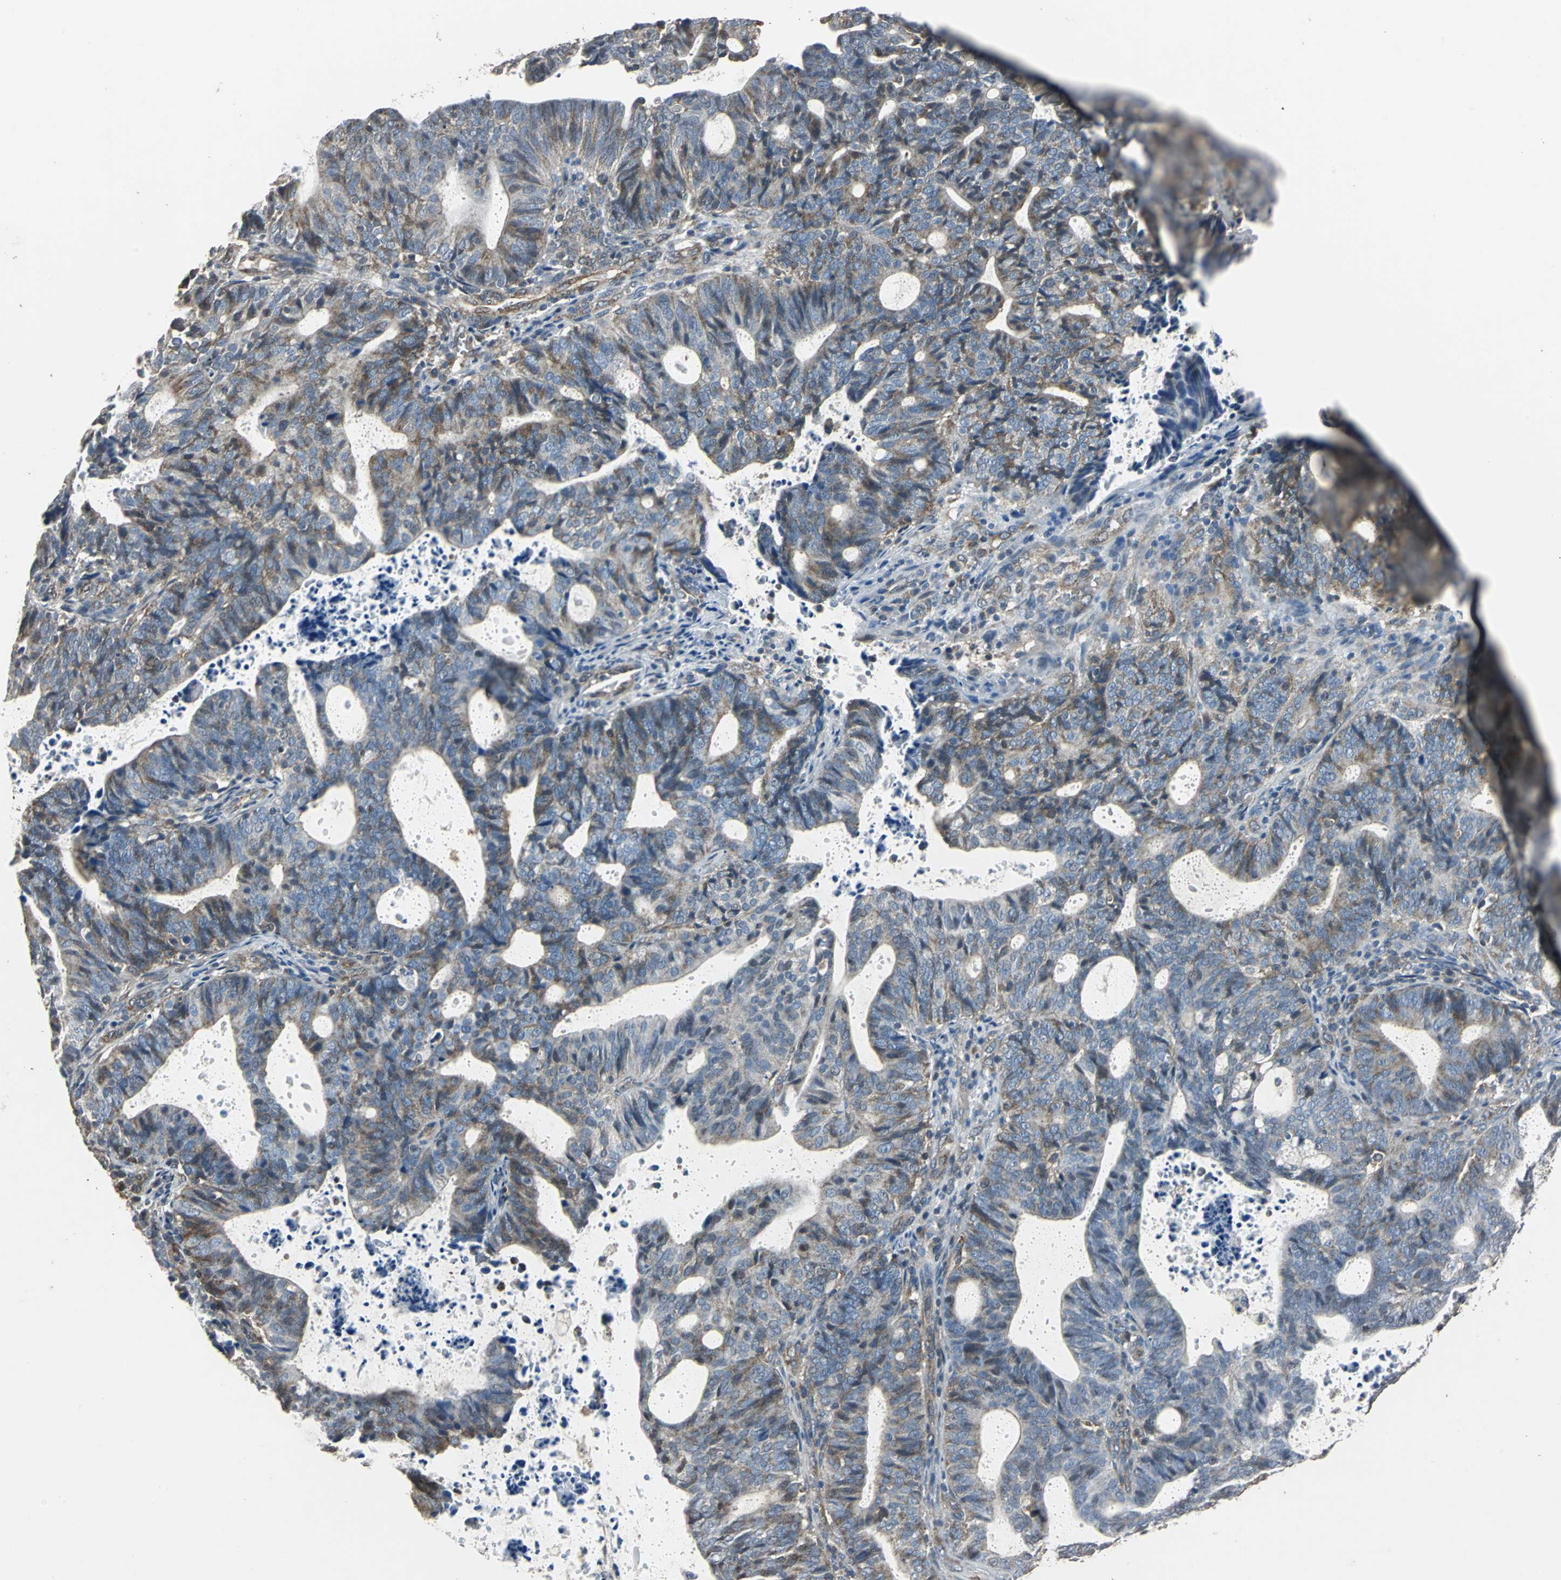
{"staining": {"intensity": "weak", "quantity": "25%-75%", "location": "cytoplasmic/membranous"}, "tissue": "endometrial cancer", "cell_type": "Tumor cells", "image_type": "cancer", "snomed": [{"axis": "morphology", "description": "Adenocarcinoma, NOS"}, {"axis": "topography", "description": "Uterus"}], "caption": "A histopathology image of endometrial cancer stained for a protein reveals weak cytoplasmic/membranous brown staining in tumor cells.", "gene": "DNAJB4", "patient": {"sex": "female", "age": 83}}